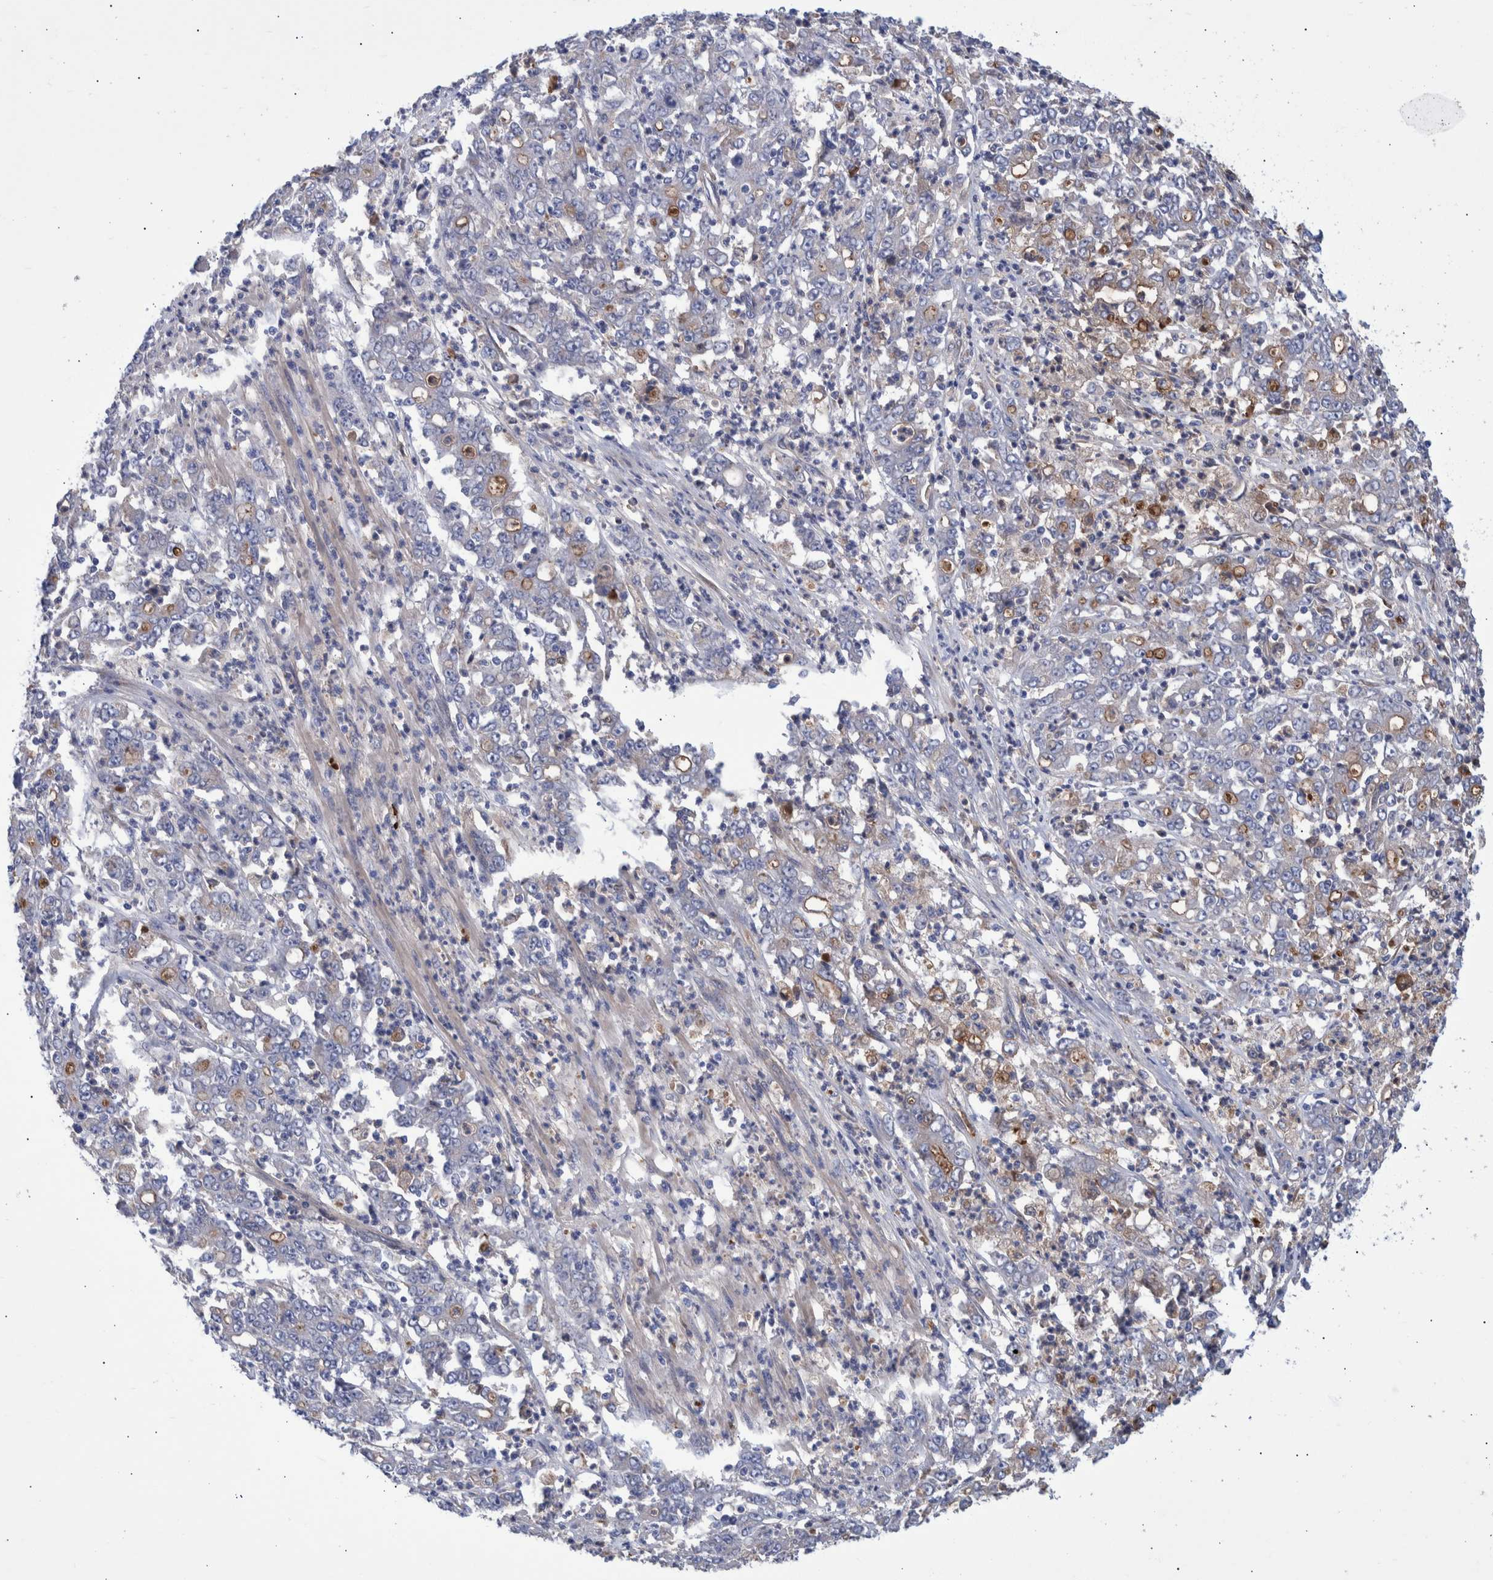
{"staining": {"intensity": "weak", "quantity": "<25%", "location": "cytoplasmic/membranous"}, "tissue": "stomach cancer", "cell_type": "Tumor cells", "image_type": "cancer", "snomed": [{"axis": "morphology", "description": "Adenocarcinoma, NOS"}, {"axis": "topography", "description": "Stomach, lower"}], "caption": "Micrograph shows no significant protein expression in tumor cells of stomach cancer.", "gene": "DLL4", "patient": {"sex": "female", "age": 71}}